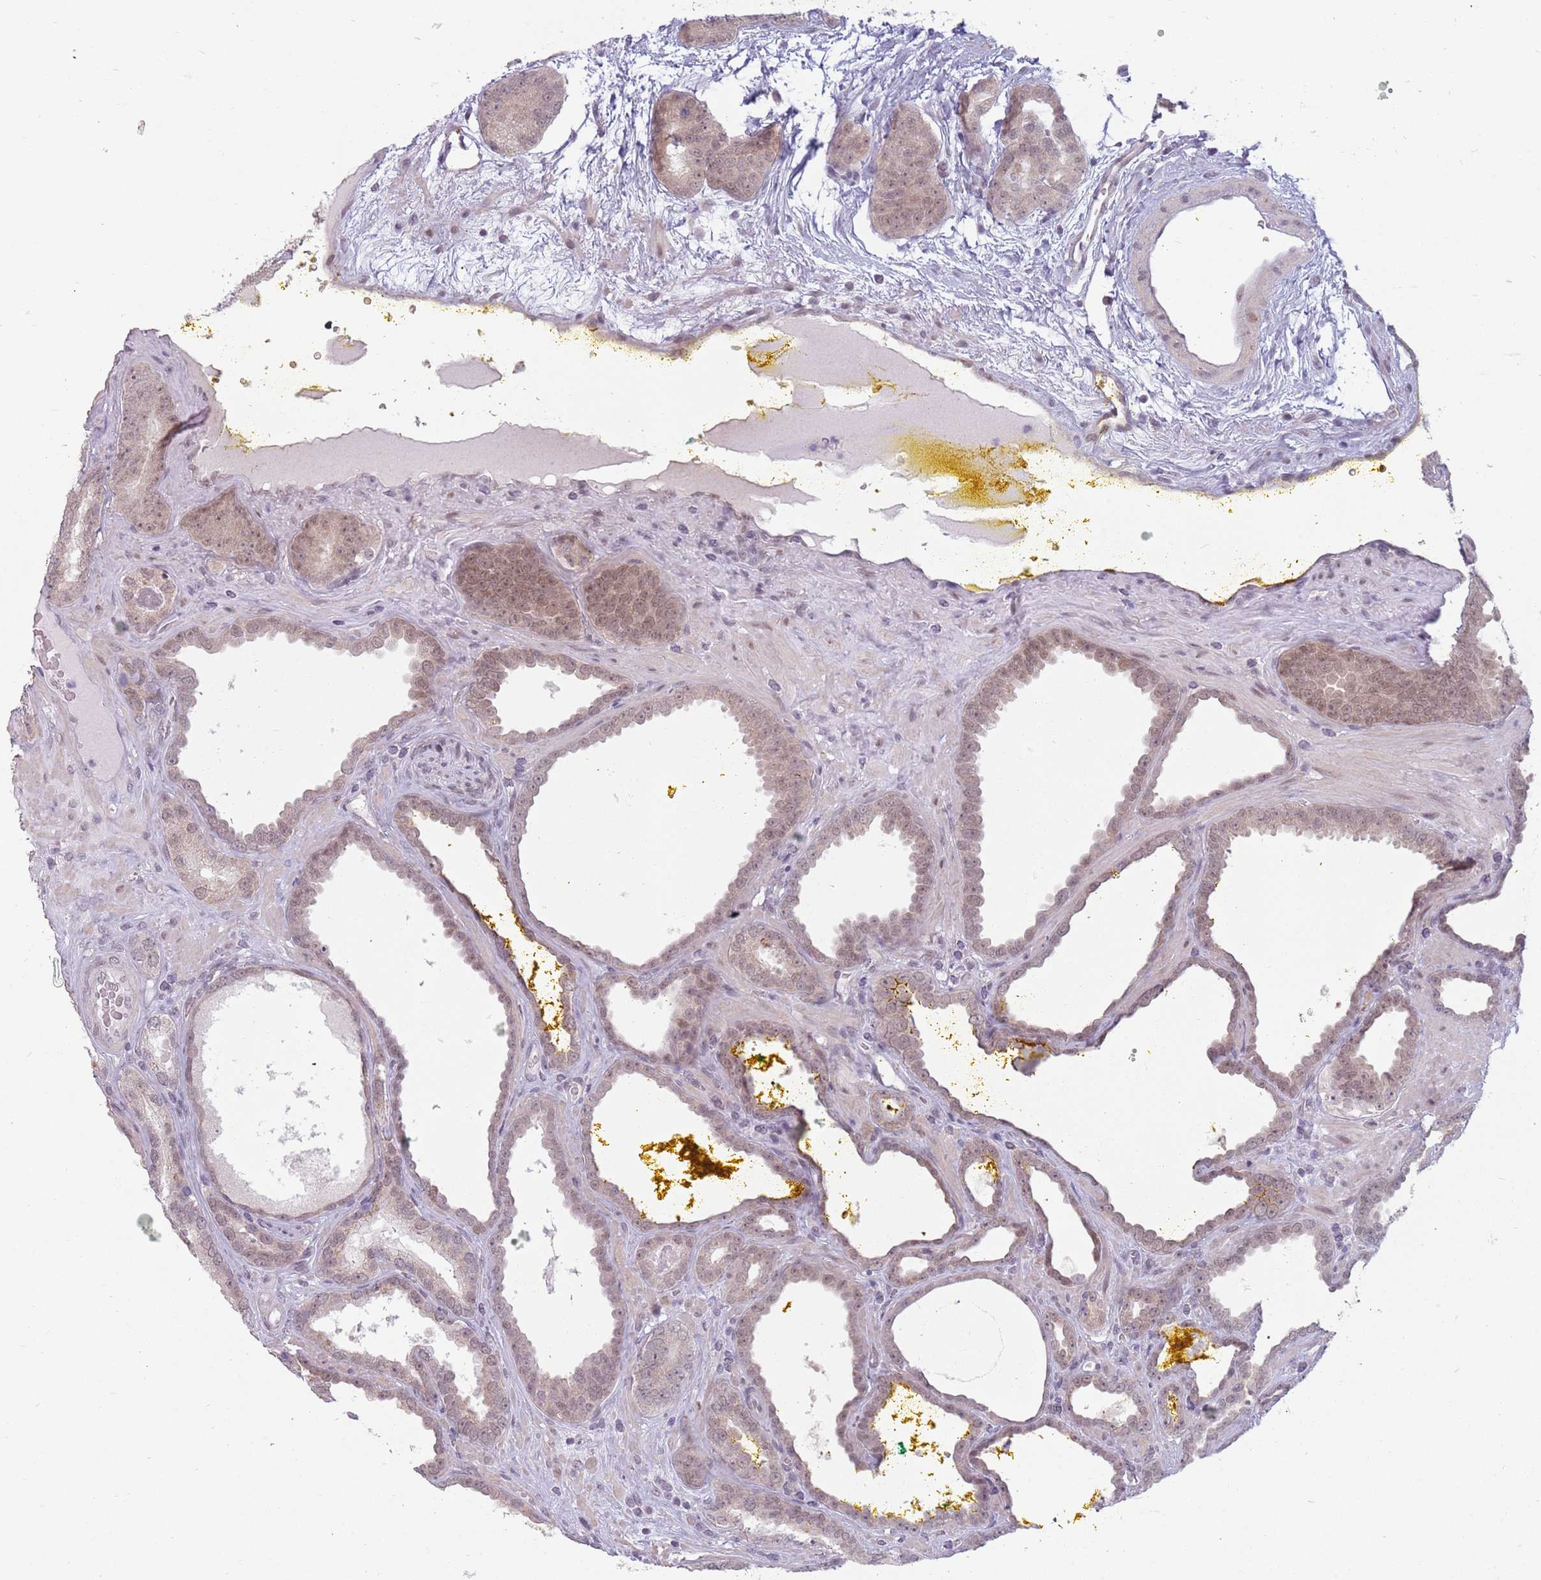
{"staining": {"intensity": "weak", "quantity": "25%-75%", "location": "nuclear"}, "tissue": "prostate cancer", "cell_type": "Tumor cells", "image_type": "cancer", "snomed": [{"axis": "morphology", "description": "Adenocarcinoma, High grade"}, {"axis": "topography", "description": "Prostate"}], "caption": "This histopathology image exhibits high-grade adenocarcinoma (prostate) stained with IHC to label a protein in brown. The nuclear of tumor cells show weak positivity for the protein. Nuclei are counter-stained blue.", "gene": "ZNF574", "patient": {"sex": "male", "age": 72}}